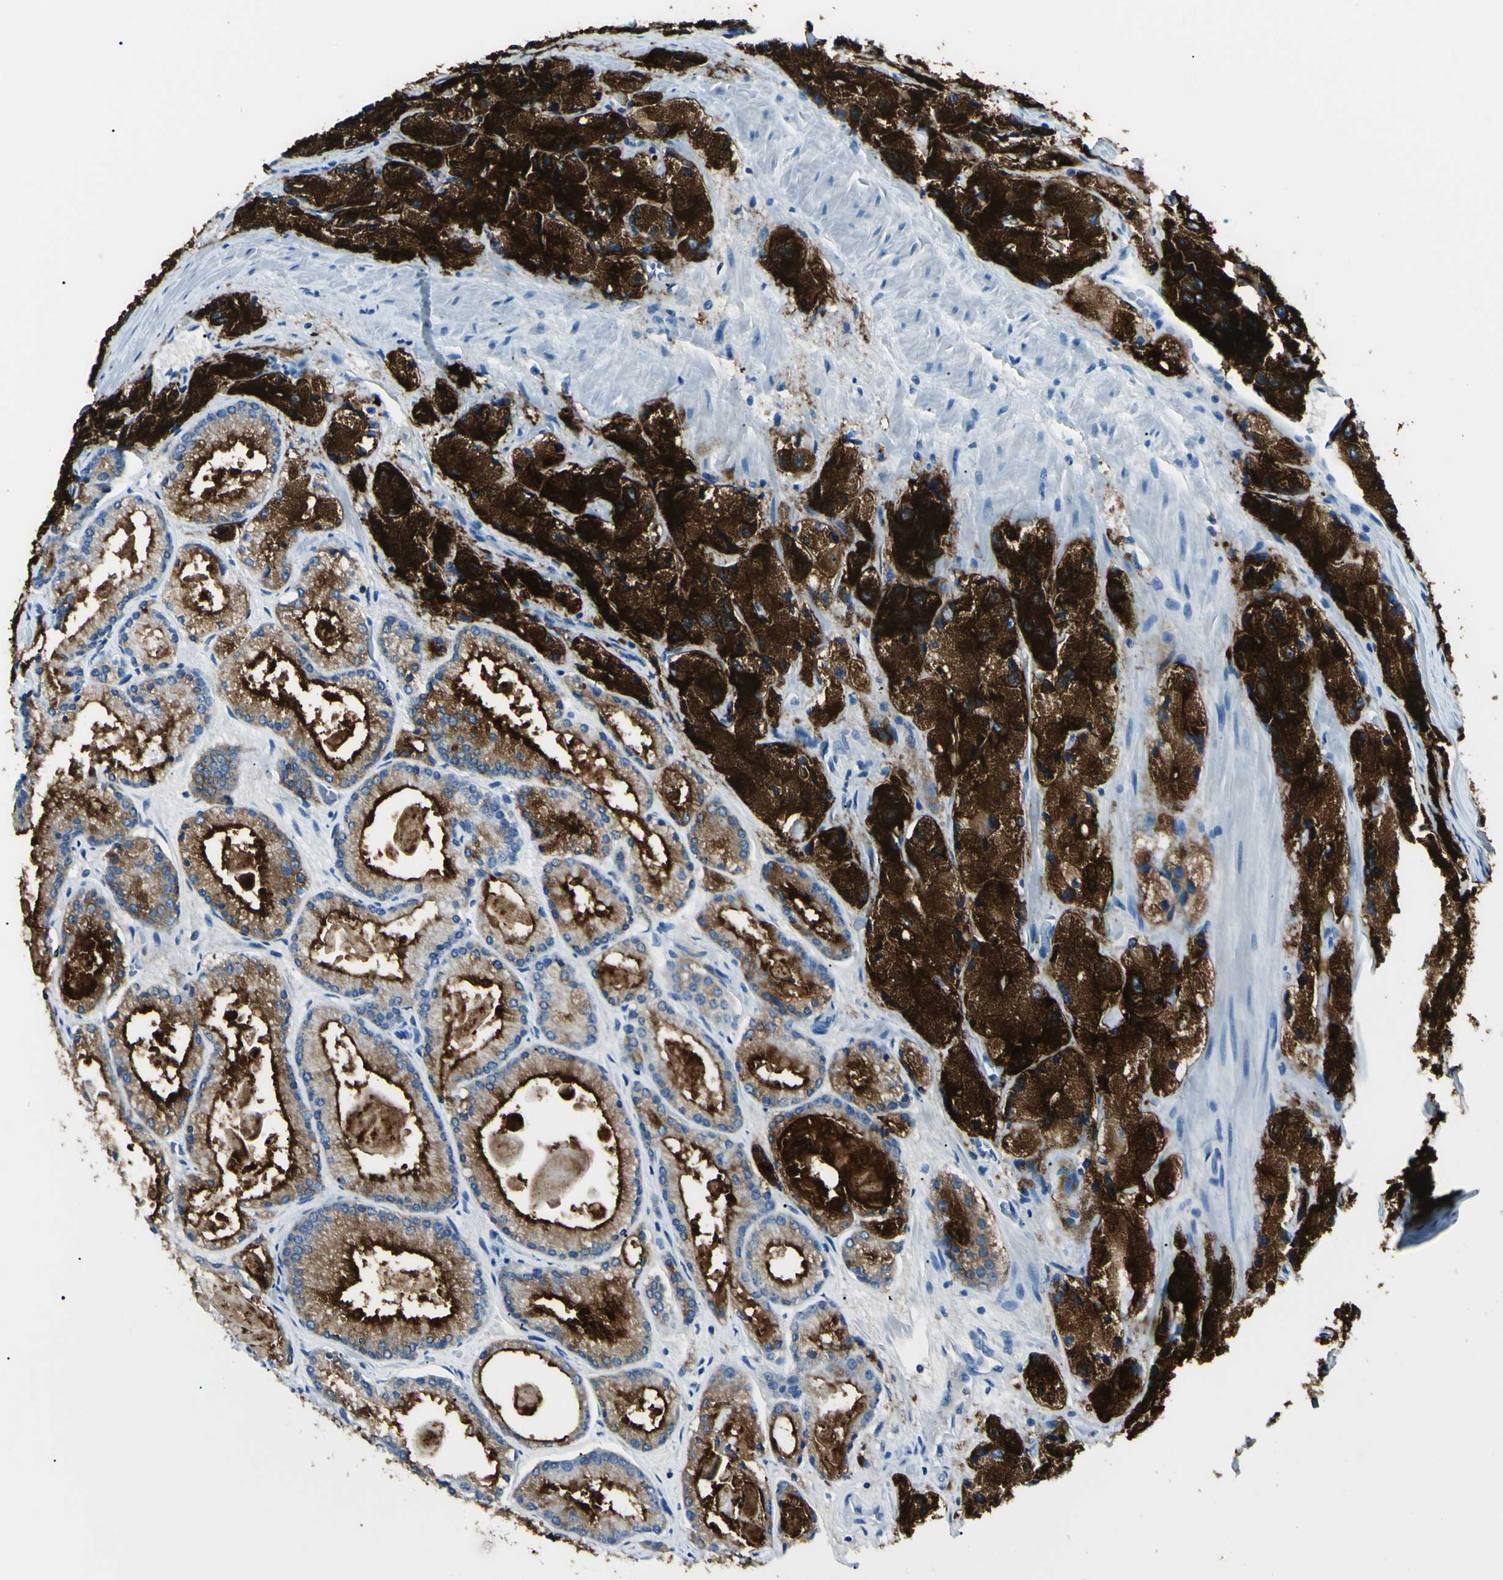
{"staining": {"intensity": "strong", "quantity": ">75%", "location": "cytoplasmic/membranous"}, "tissue": "prostate cancer", "cell_type": "Tumor cells", "image_type": "cancer", "snomed": [{"axis": "morphology", "description": "Adenocarcinoma, High grade"}, {"axis": "topography", "description": "Prostate"}], "caption": "Immunohistochemical staining of human prostate cancer (high-grade adenocarcinoma) shows strong cytoplasmic/membranous protein expression in about >75% of tumor cells.", "gene": "FOLH1", "patient": {"sex": "male", "age": 58}}